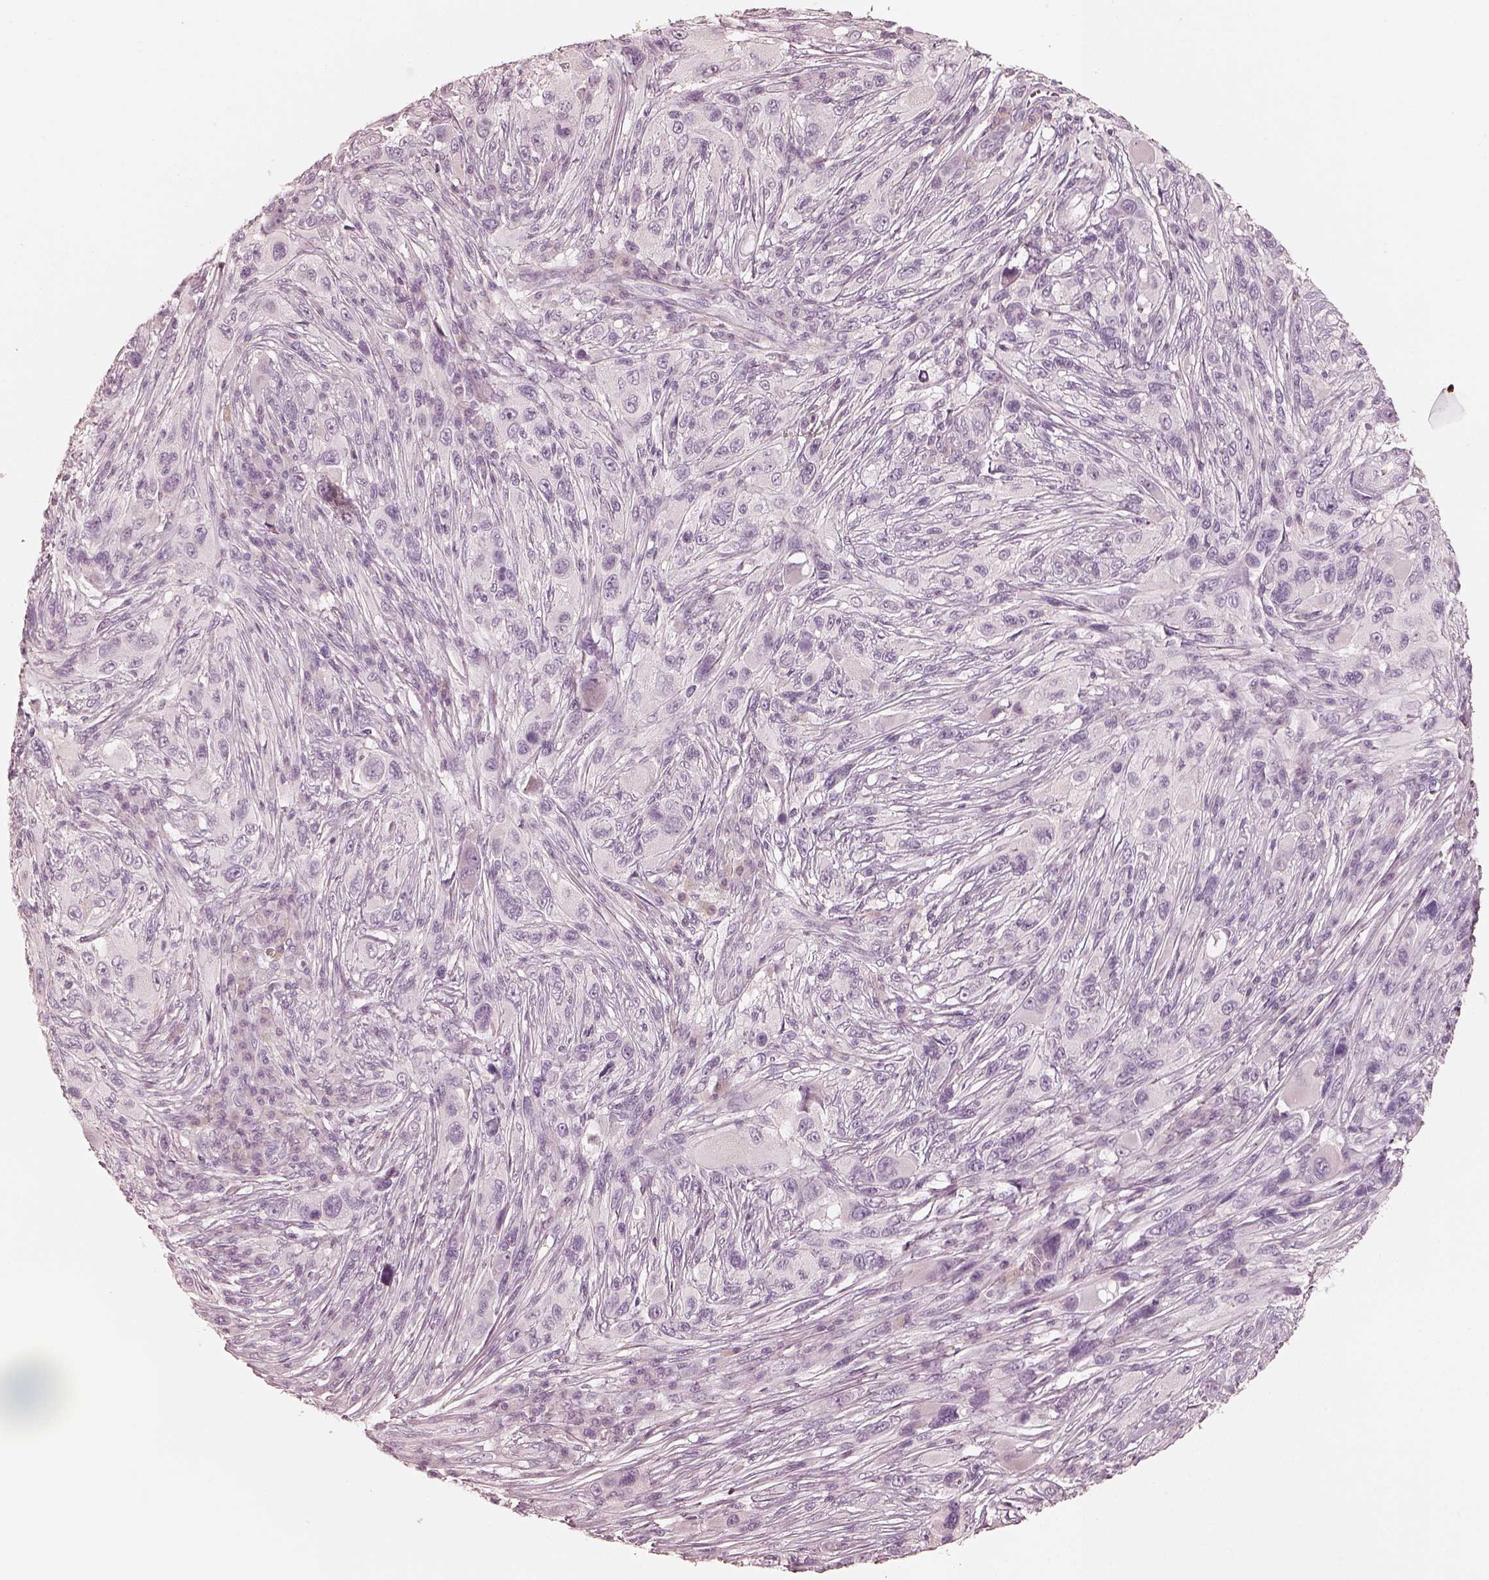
{"staining": {"intensity": "negative", "quantity": "none", "location": "none"}, "tissue": "melanoma", "cell_type": "Tumor cells", "image_type": "cancer", "snomed": [{"axis": "morphology", "description": "Malignant melanoma, NOS"}, {"axis": "topography", "description": "Skin"}], "caption": "Immunohistochemistry photomicrograph of malignant melanoma stained for a protein (brown), which displays no staining in tumor cells.", "gene": "KRT82", "patient": {"sex": "male", "age": 53}}